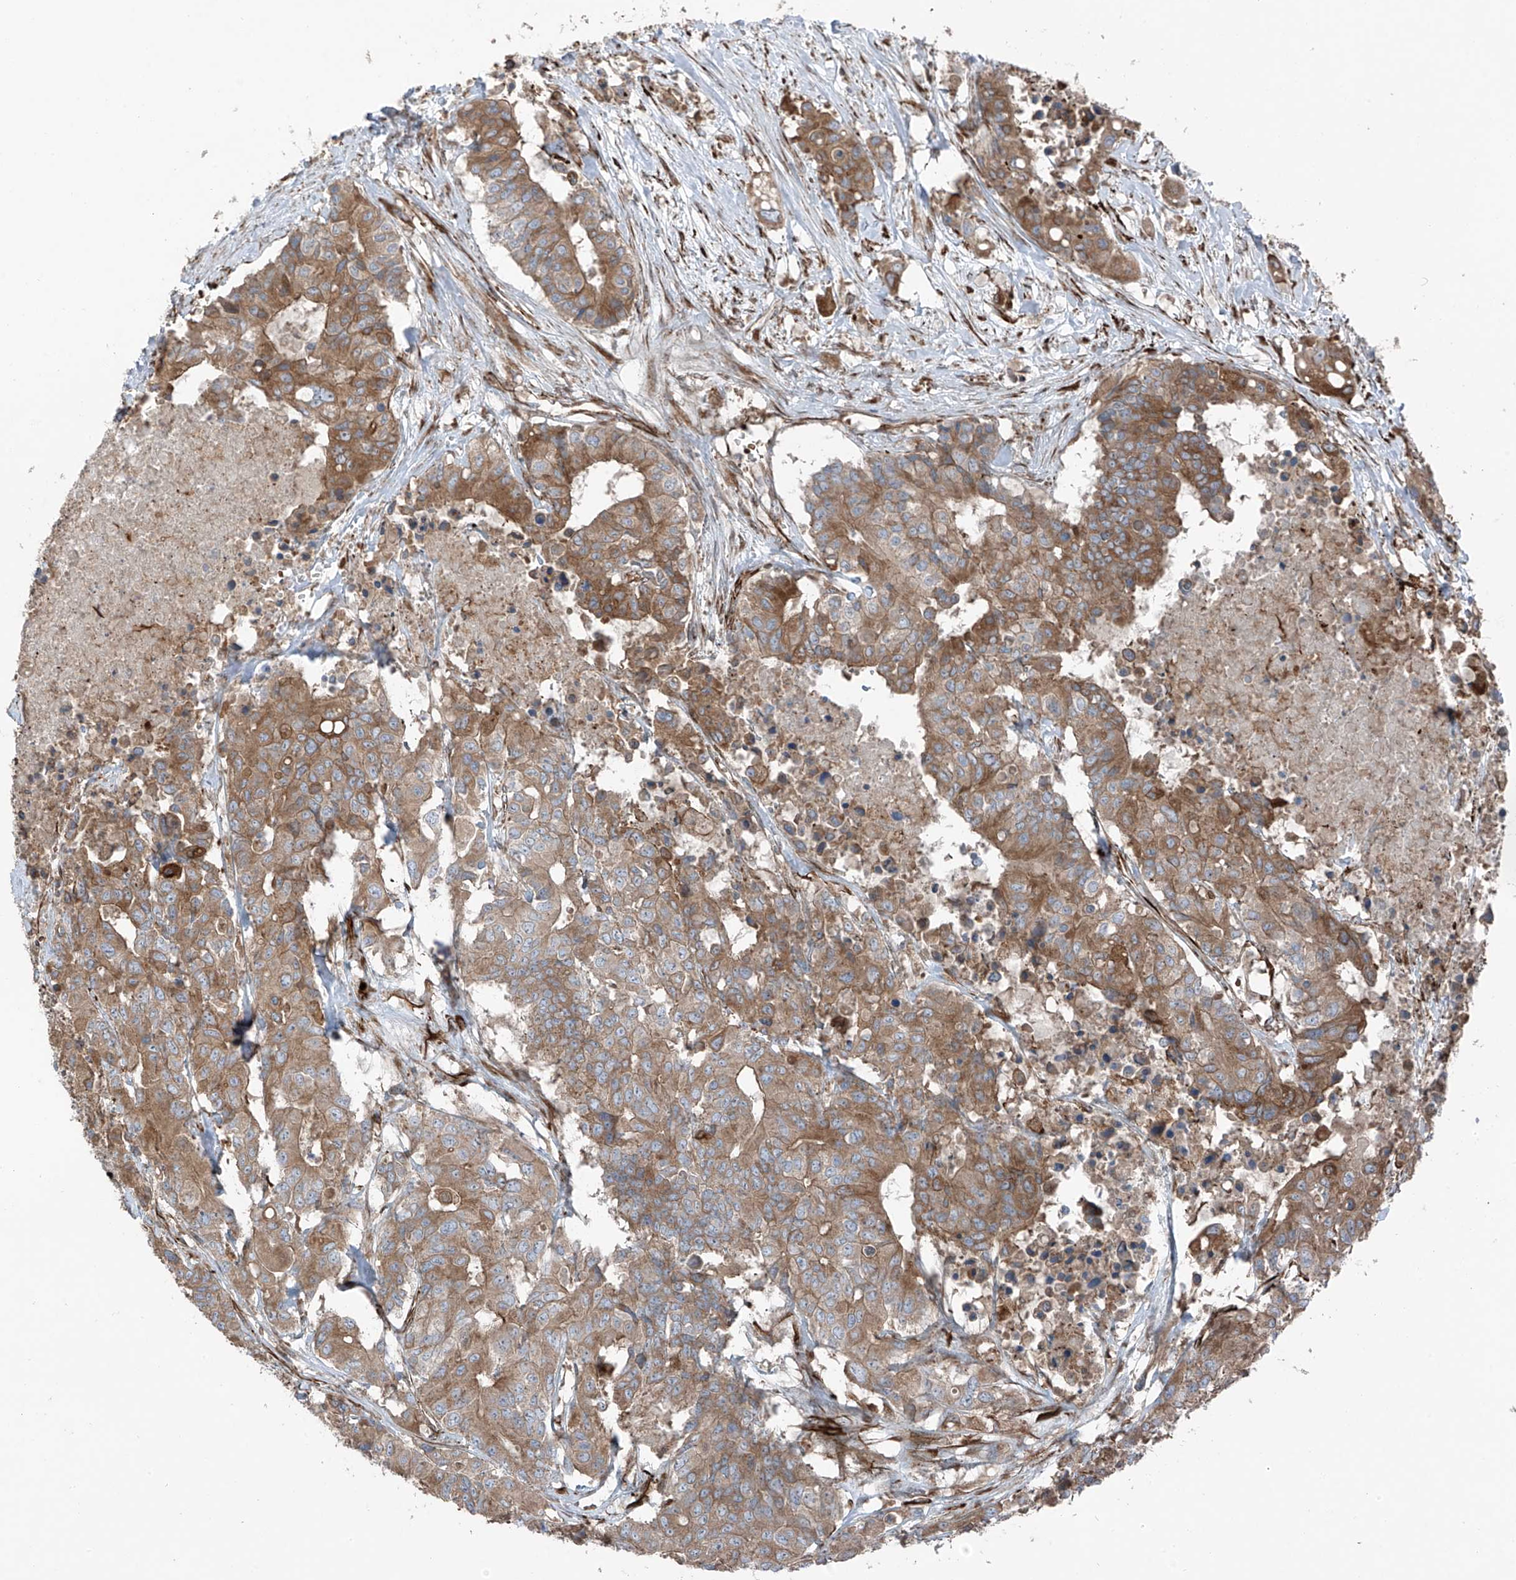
{"staining": {"intensity": "moderate", "quantity": ">75%", "location": "cytoplasmic/membranous"}, "tissue": "colorectal cancer", "cell_type": "Tumor cells", "image_type": "cancer", "snomed": [{"axis": "morphology", "description": "Adenocarcinoma, NOS"}, {"axis": "topography", "description": "Colon"}], "caption": "A high-resolution image shows immunohistochemistry (IHC) staining of colorectal cancer (adenocarcinoma), which exhibits moderate cytoplasmic/membranous expression in about >75% of tumor cells. (DAB IHC, brown staining for protein, blue staining for nuclei).", "gene": "ERLEC1", "patient": {"sex": "male", "age": 77}}